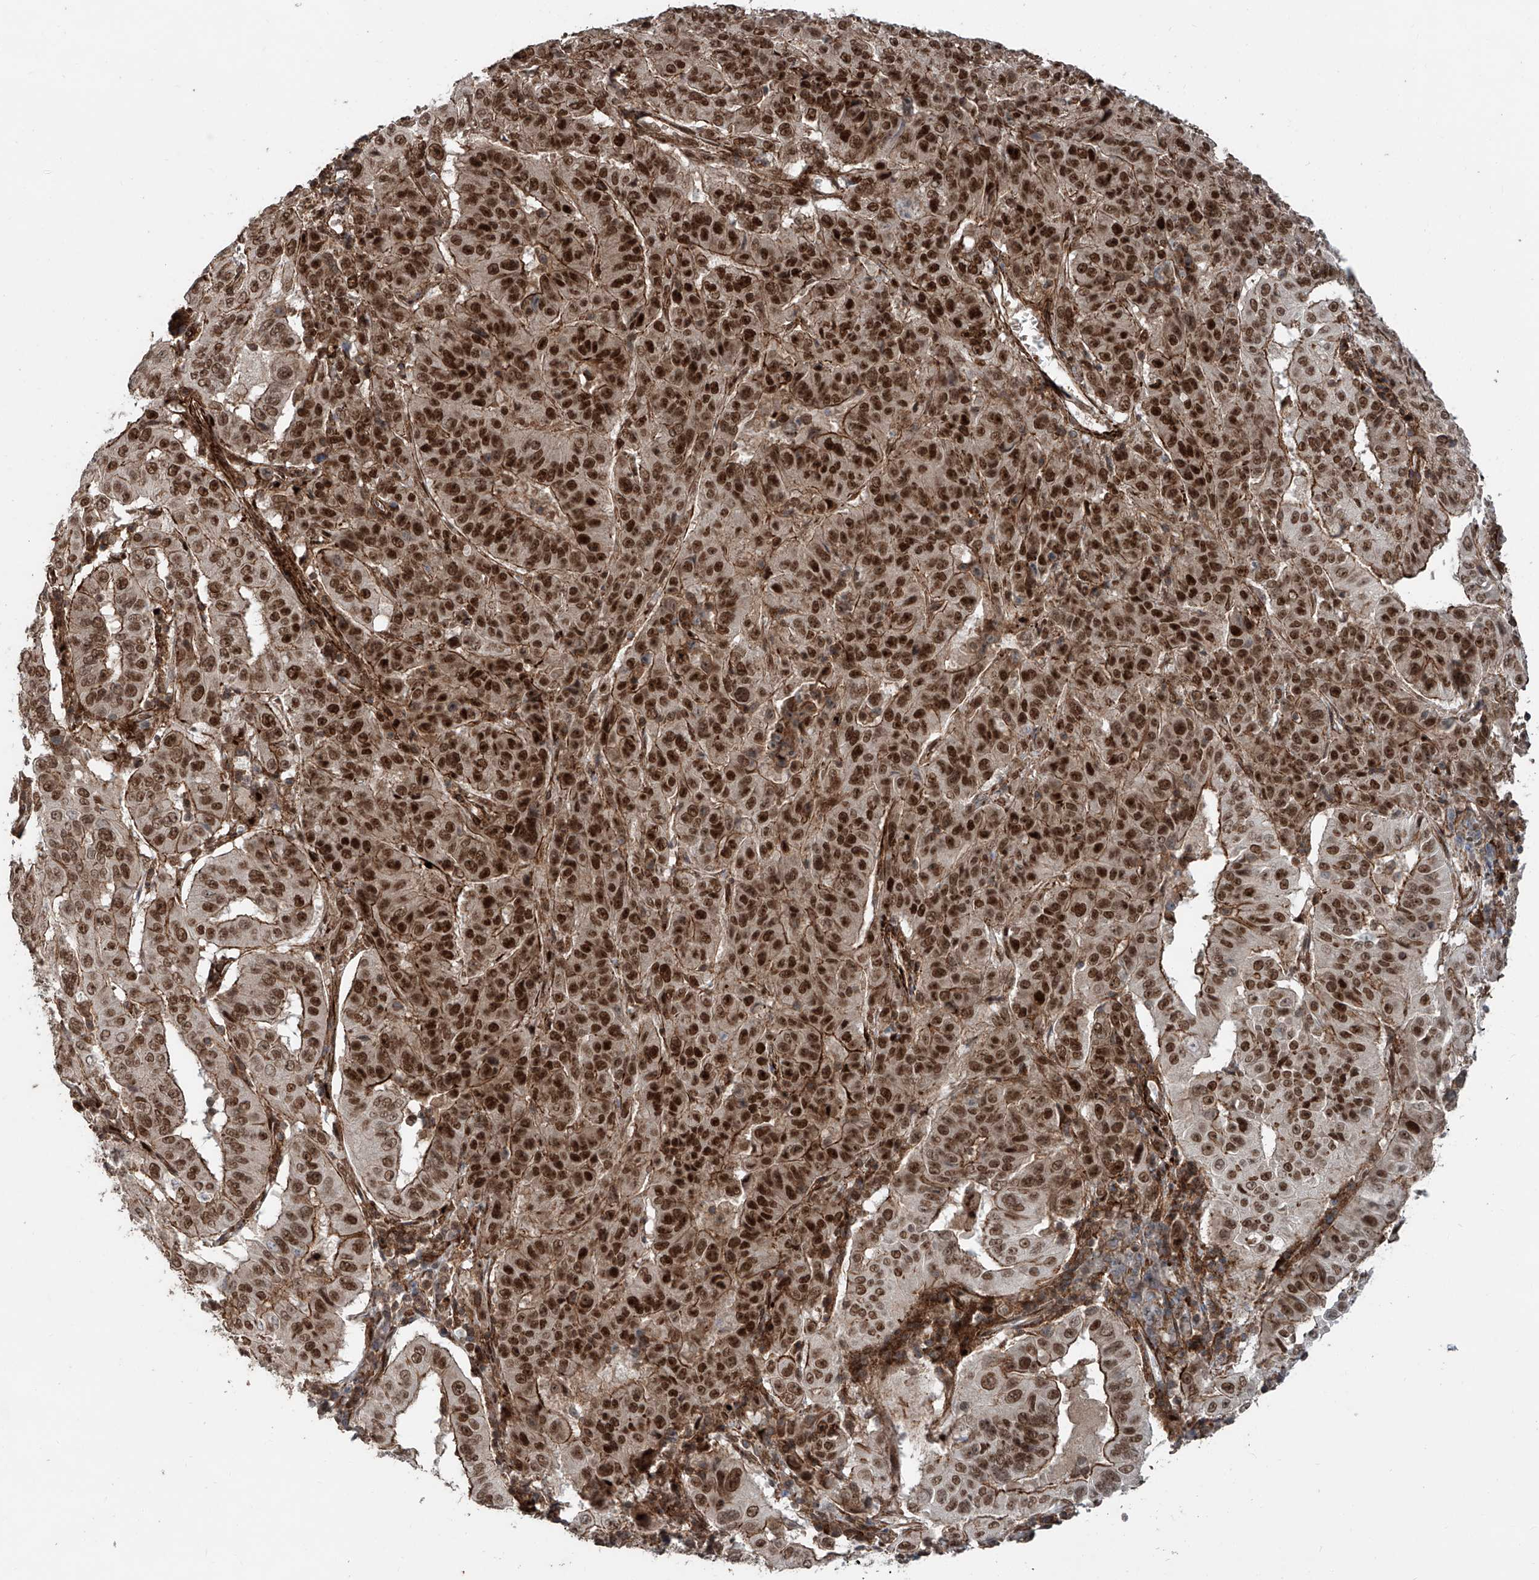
{"staining": {"intensity": "strong", "quantity": ">75%", "location": "cytoplasmic/membranous,nuclear"}, "tissue": "pancreatic cancer", "cell_type": "Tumor cells", "image_type": "cancer", "snomed": [{"axis": "morphology", "description": "Adenocarcinoma, NOS"}, {"axis": "topography", "description": "Pancreas"}], "caption": "Protein analysis of pancreatic adenocarcinoma tissue reveals strong cytoplasmic/membranous and nuclear expression in approximately >75% of tumor cells.", "gene": "SDE2", "patient": {"sex": "male", "age": 63}}